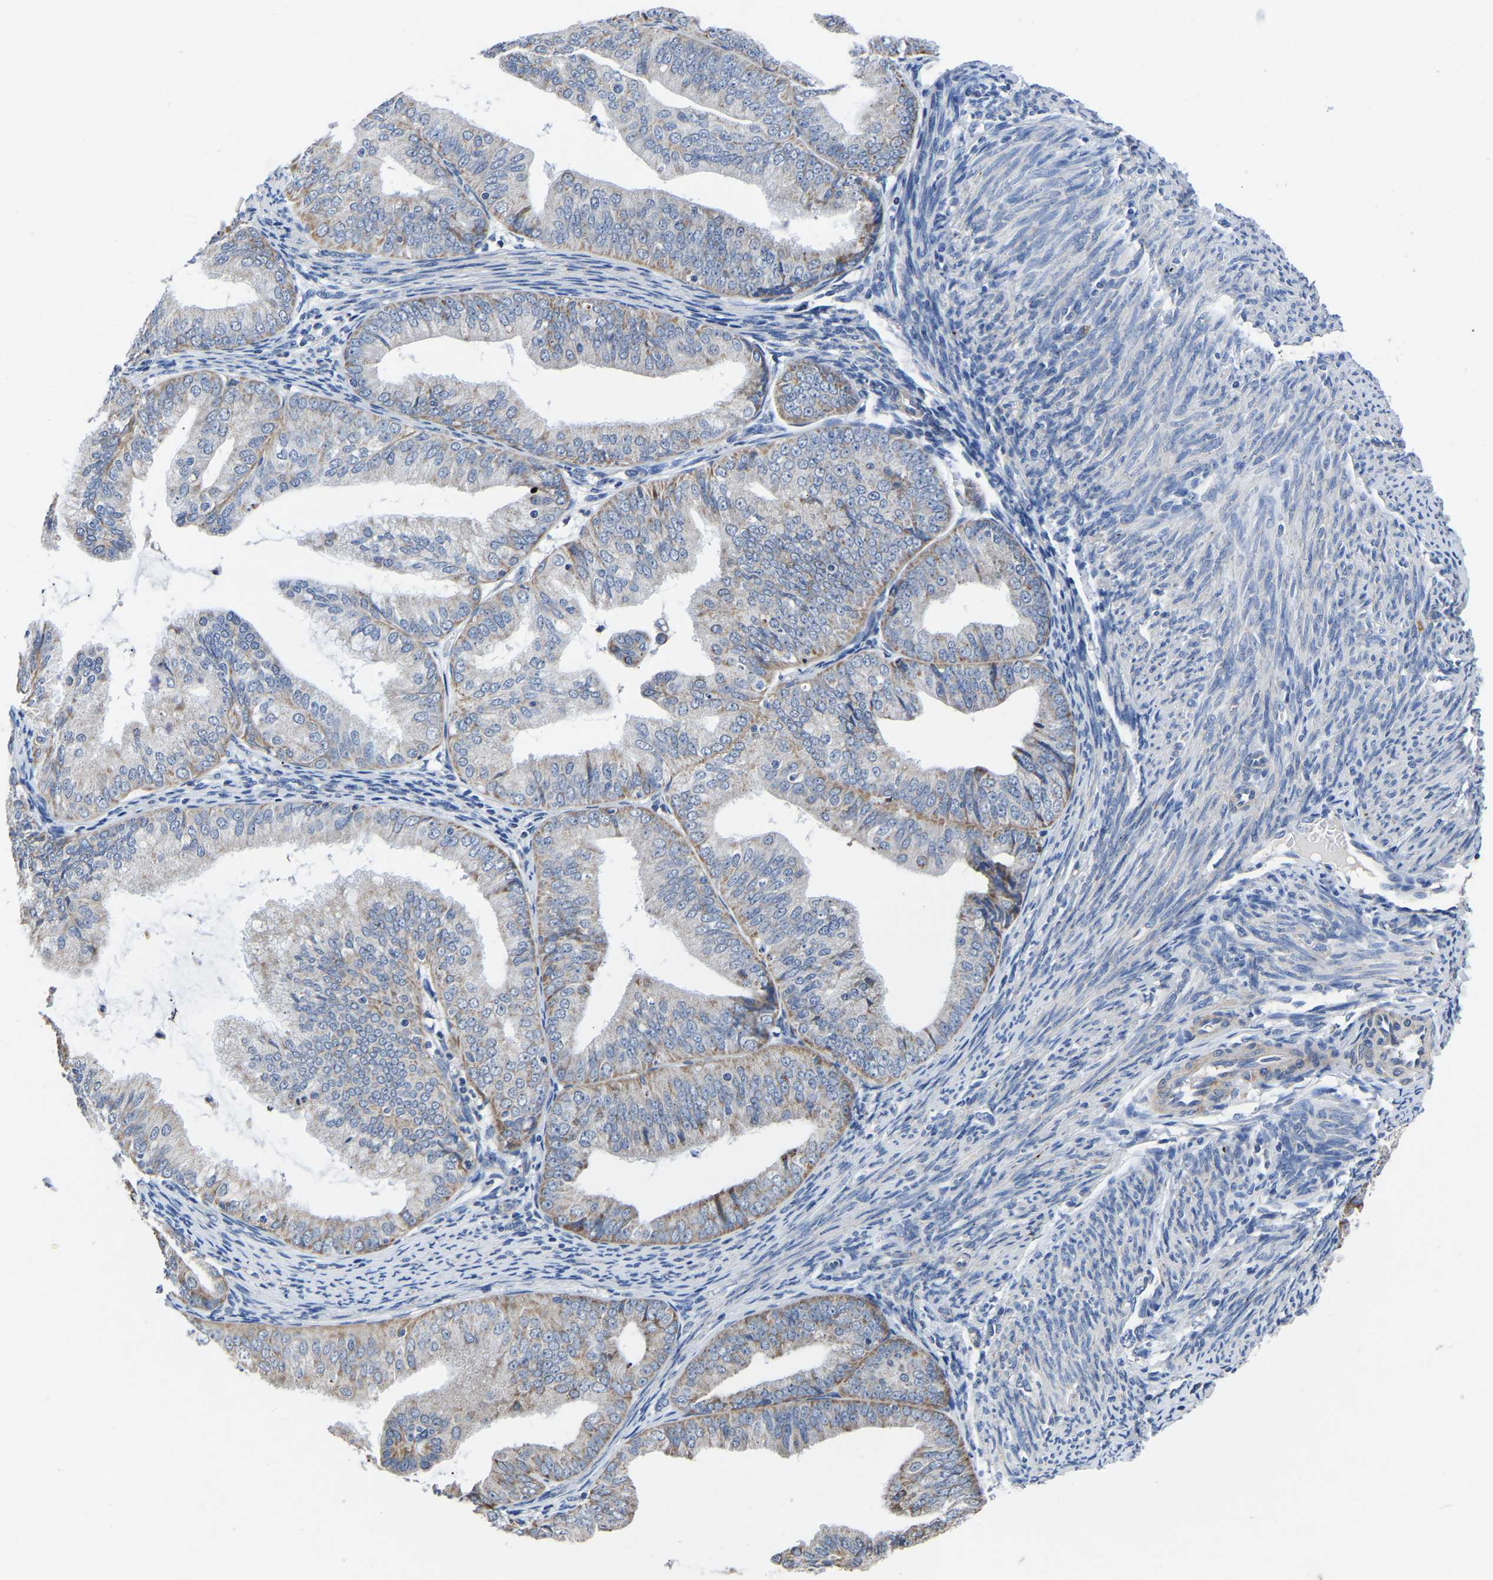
{"staining": {"intensity": "moderate", "quantity": "25%-75%", "location": "cytoplasmic/membranous"}, "tissue": "endometrial cancer", "cell_type": "Tumor cells", "image_type": "cancer", "snomed": [{"axis": "morphology", "description": "Adenocarcinoma, NOS"}, {"axis": "topography", "description": "Endometrium"}], "caption": "Moderate cytoplasmic/membranous positivity is seen in about 25%-75% of tumor cells in endometrial cancer.", "gene": "FGD5", "patient": {"sex": "female", "age": 63}}